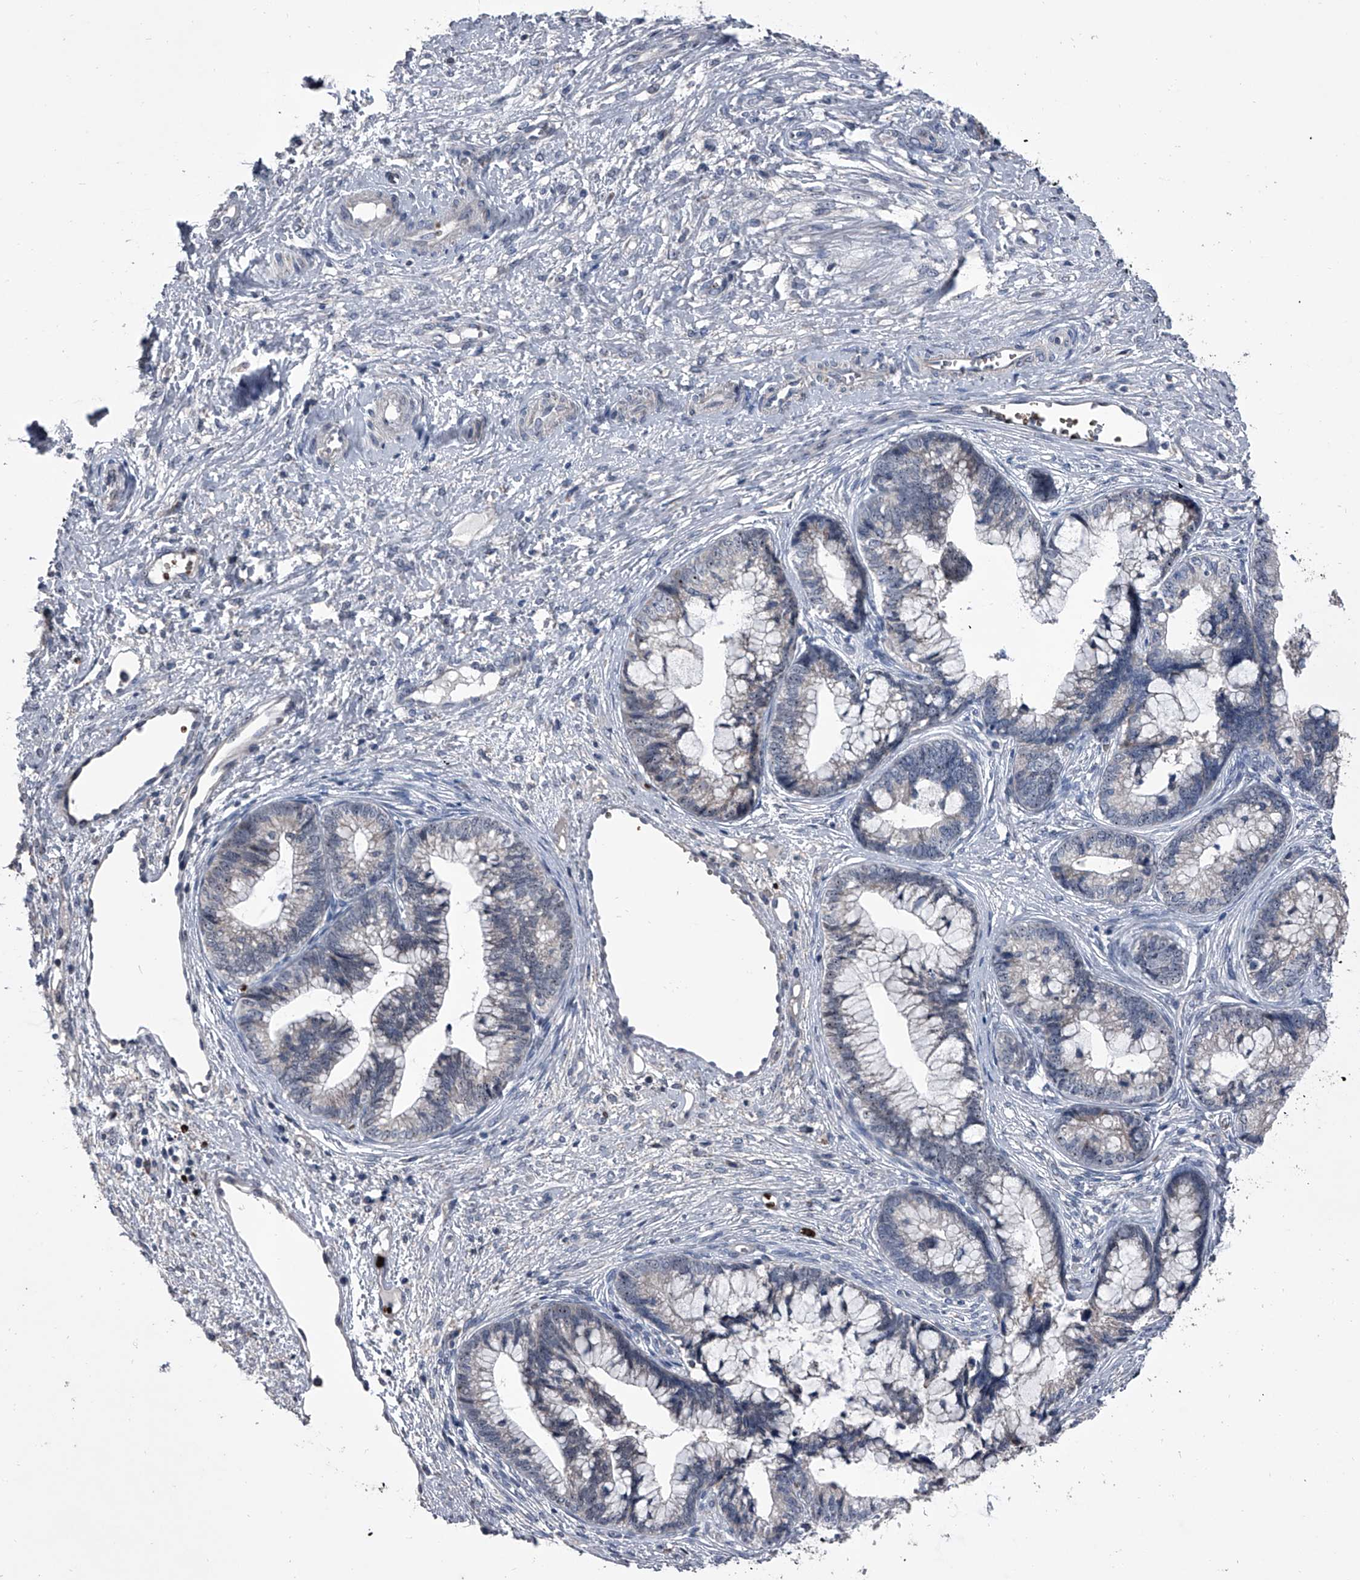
{"staining": {"intensity": "moderate", "quantity": "<25%", "location": "nuclear"}, "tissue": "cervical cancer", "cell_type": "Tumor cells", "image_type": "cancer", "snomed": [{"axis": "morphology", "description": "Adenocarcinoma, NOS"}, {"axis": "topography", "description": "Cervix"}], "caption": "IHC staining of cervical cancer (adenocarcinoma), which reveals low levels of moderate nuclear expression in about <25% of tumor cells indicating moderate nuclear protein positivity. The staining was performed using DAB (brown) for protein detection and nuclei were counterstained in hematoxylin (blue).", "gene": "CEP85L", "patient": {"sex": "female", "age": 44}}